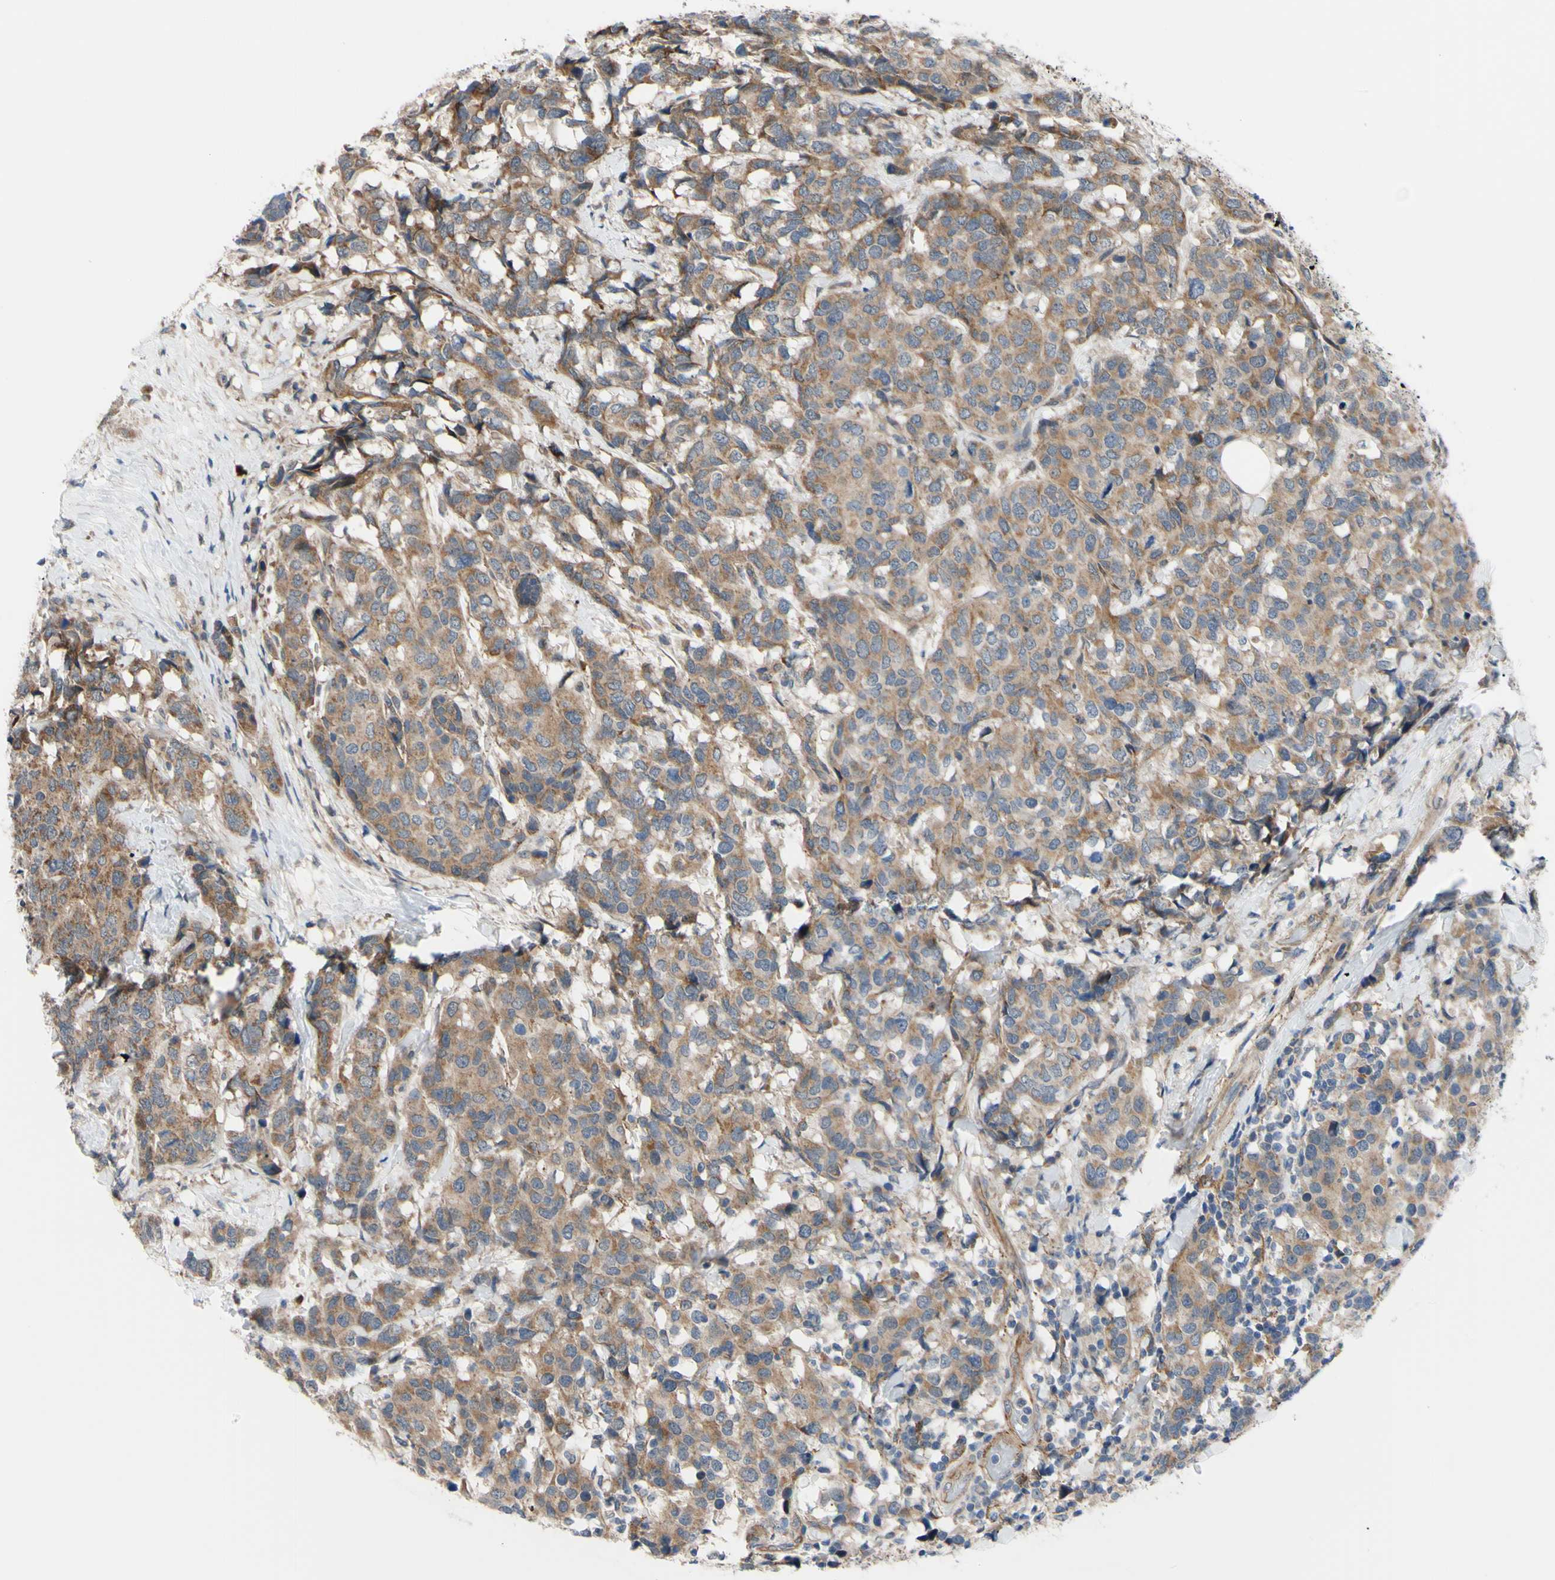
{"staining": {"intensity": "moderate", "quantity": ">75%", "location": "cytoplasmic/membranous"}, "tissue": "breast cancer", "cell_type": "Tumor cells", "image_type": "cancer", "snomed": [{"axis": "morphology", "description": "Lobular carcinoma"}, {"axis": "topography", "description": "Breast"}], "caption": "A medium amount of moderate cytoplasmic/membranous expression is identified in approximately >75% of tumor cells in breast cancer (lobular carcinoma) tissue.", "gene": "SVIL", "patient": {"sex": "female", "age": 59}}